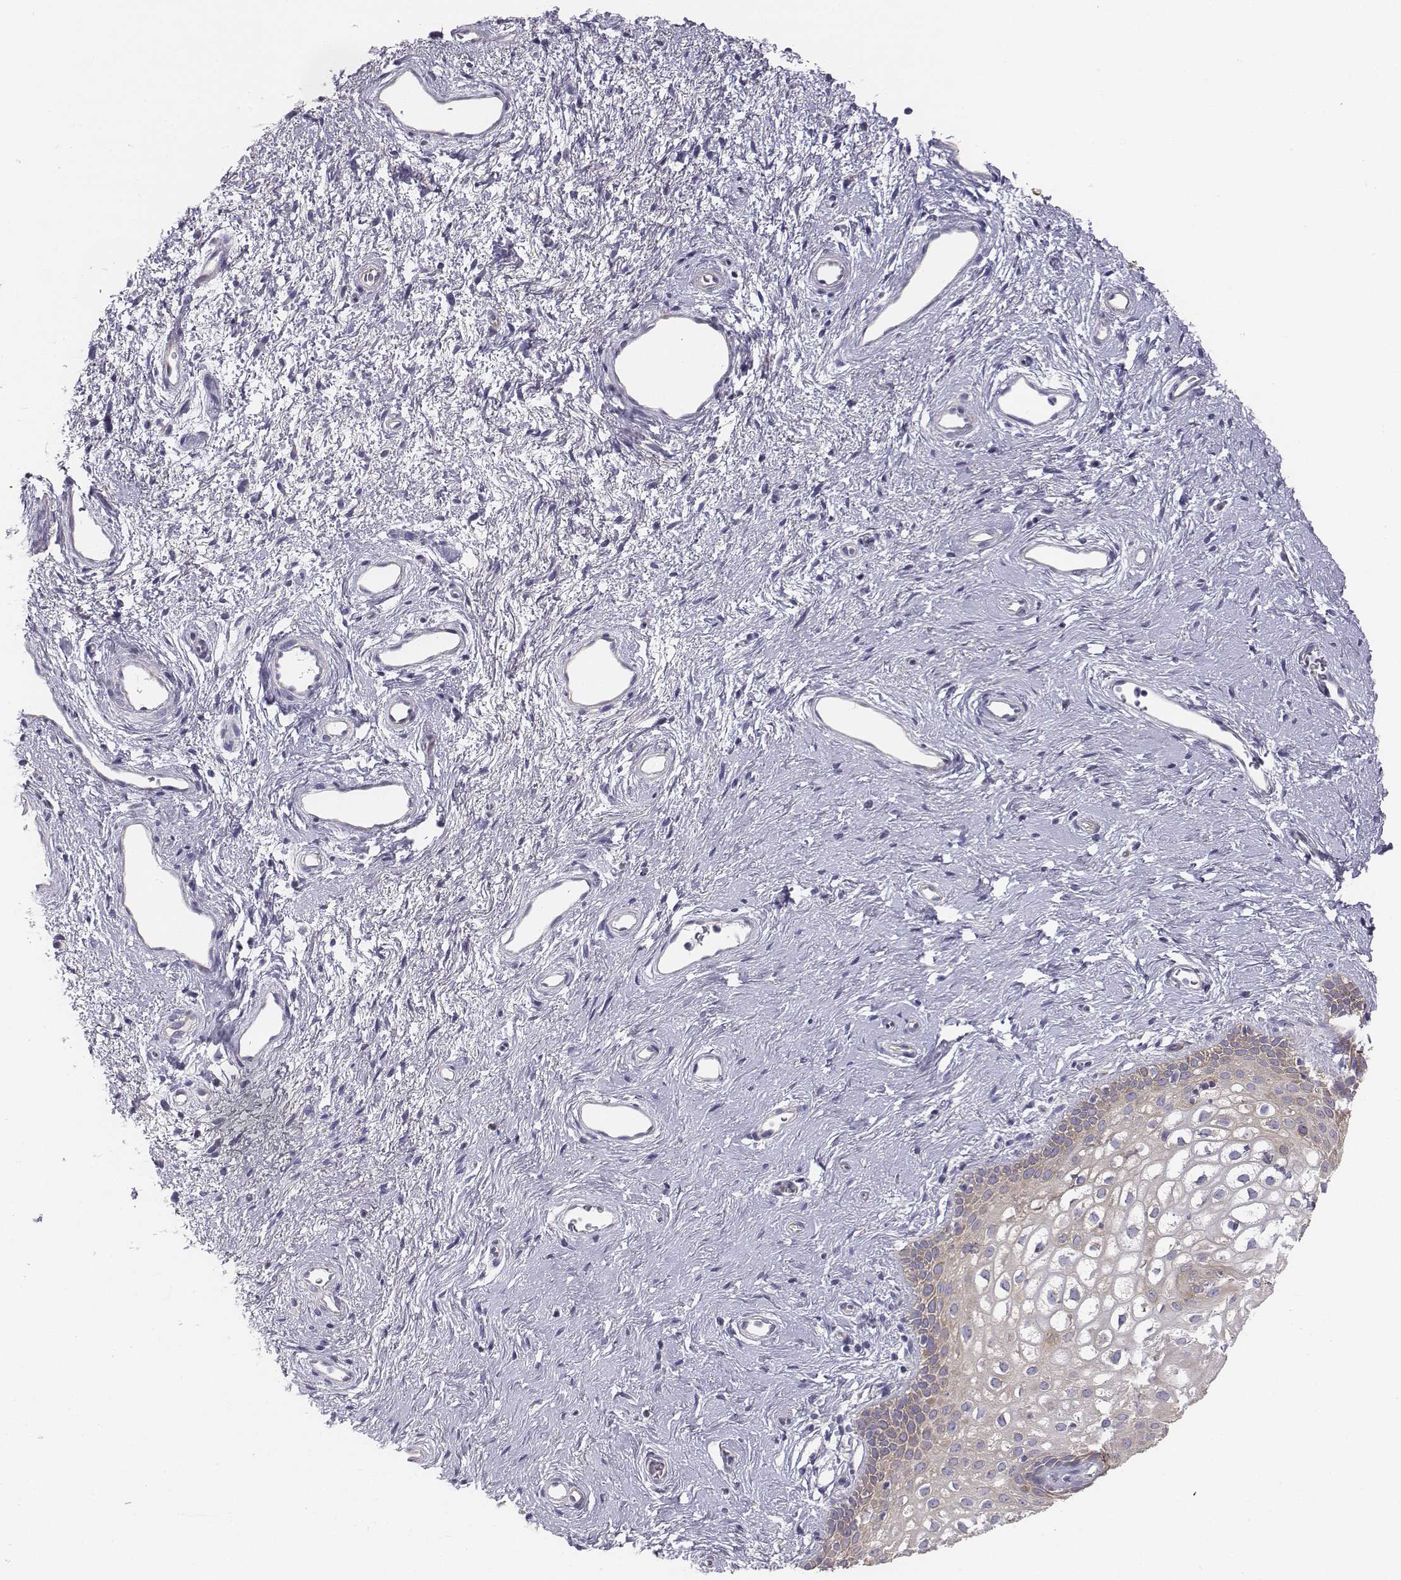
{"staining": {"intensity": "moderate", "quantity": "<25%", "location": "cytoplasmic/membranous"}, "tissue": "skin", "cell_type": "Epidermal cells", "image_type": "normal", "snomed": [{"axis": "morphology", "description": "Normal tissue, NOS"}, {"axis": "topography", "description": "Anal"}], "caption": "Protein analysis of unremarkable skin displays moderate cytoplasmic/membranous positivity in approximately <25% of epidermal cells.", "gene": "CHST14", "patient": {"sex": "female", "age": 46}}